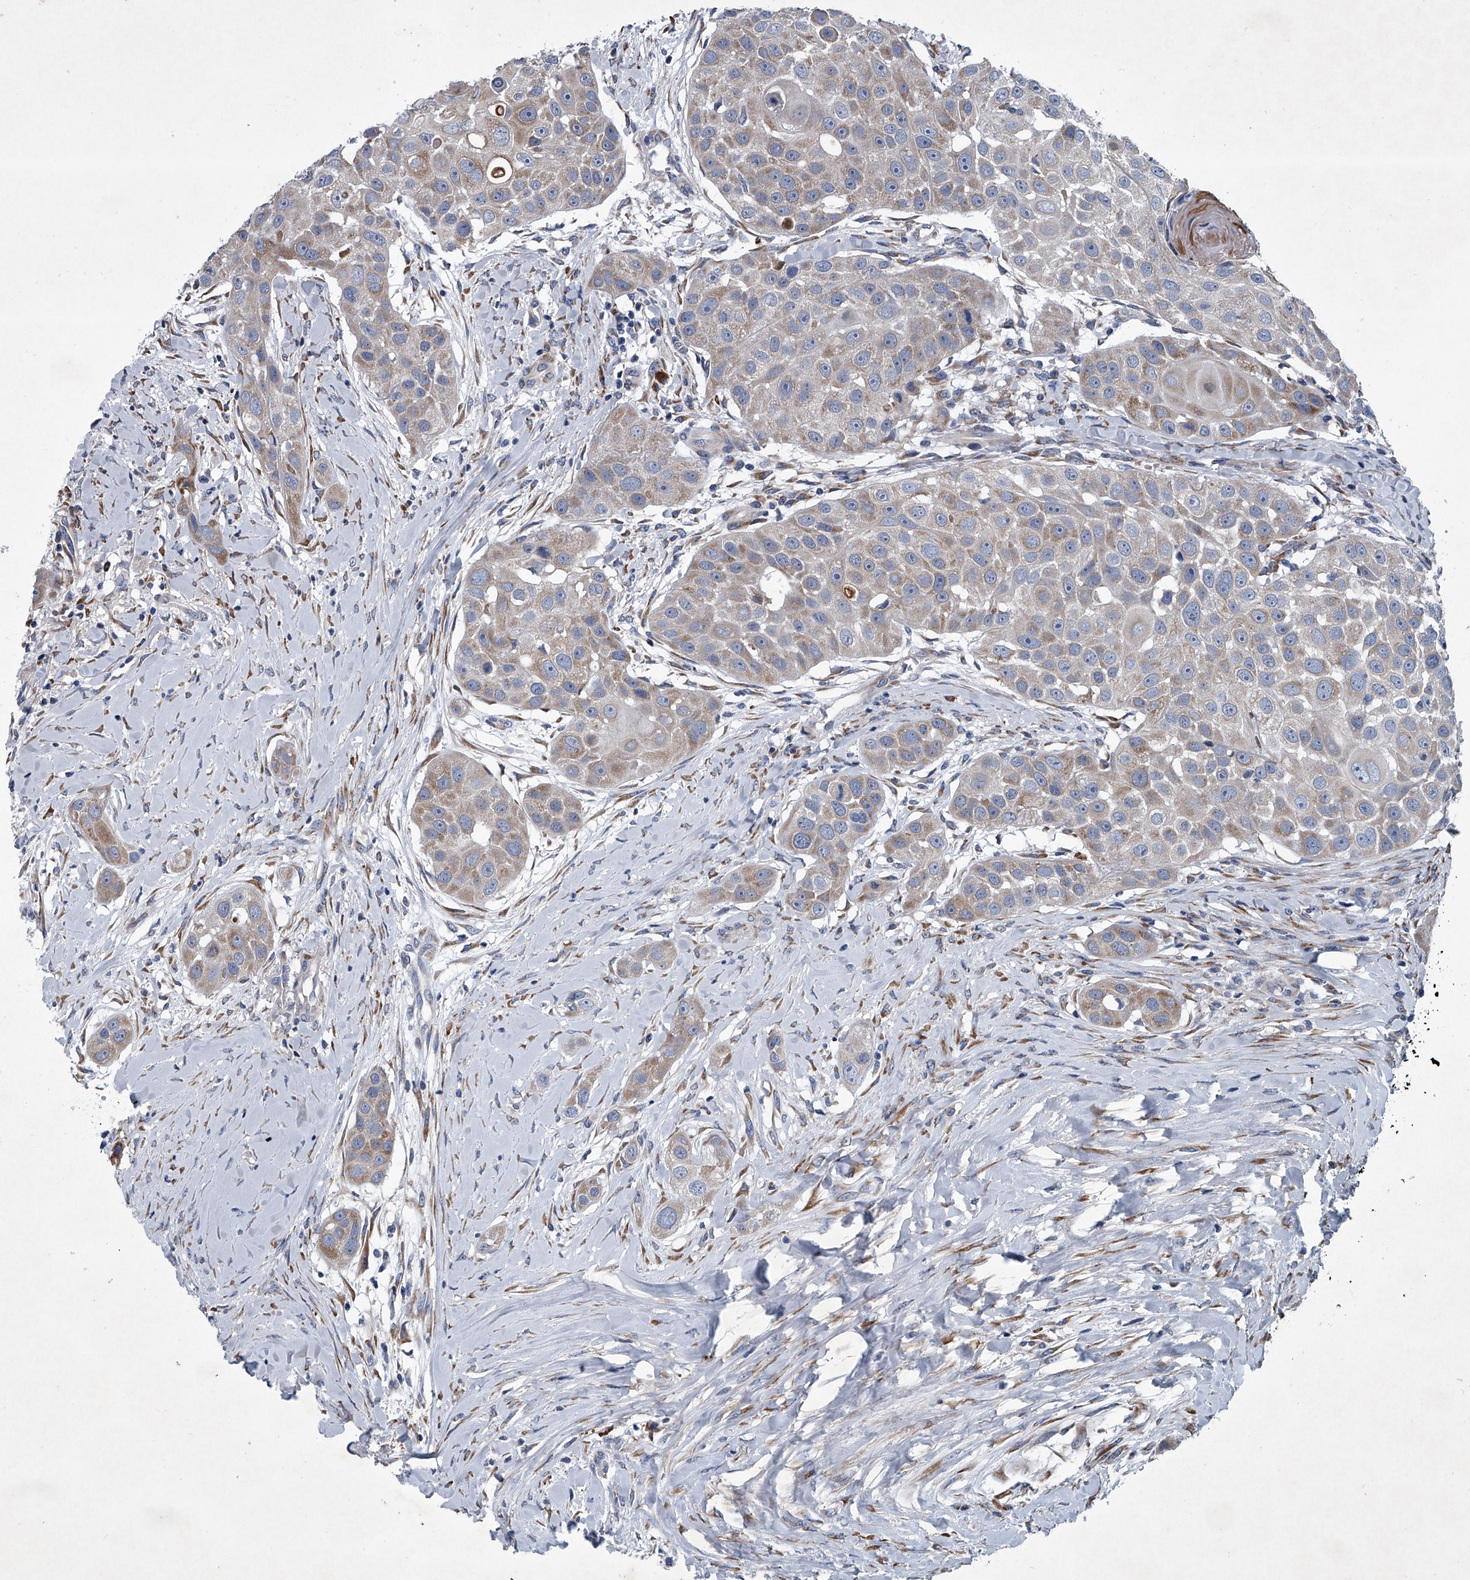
{"staining": {"intensity": "weak", "quantity": "<25%", "location": "cytoplasmic/membranous"}, "tissue": "head and neck cancer", "cell_type": "Tumor cells", "image_type": "cancer", "snomed": [{"axis": "morphology", "description": "Normal tissue, NOS"}, {"axis": "morphology", "description": "Squamous cell carcinoma, NOS"}, {"axis": "topography", "description": "Skeletal muscle"}, {"axis": "topography", "description": "Head-Neck"}], "caption": "This is a micrograph of immunohistochemistry staining of head and neck cancer (squamous cell carcinoma), which shows no positivity in tumor cells.", "gene": "ABCG1", "patient": {"sex": "male", "age": 51}}